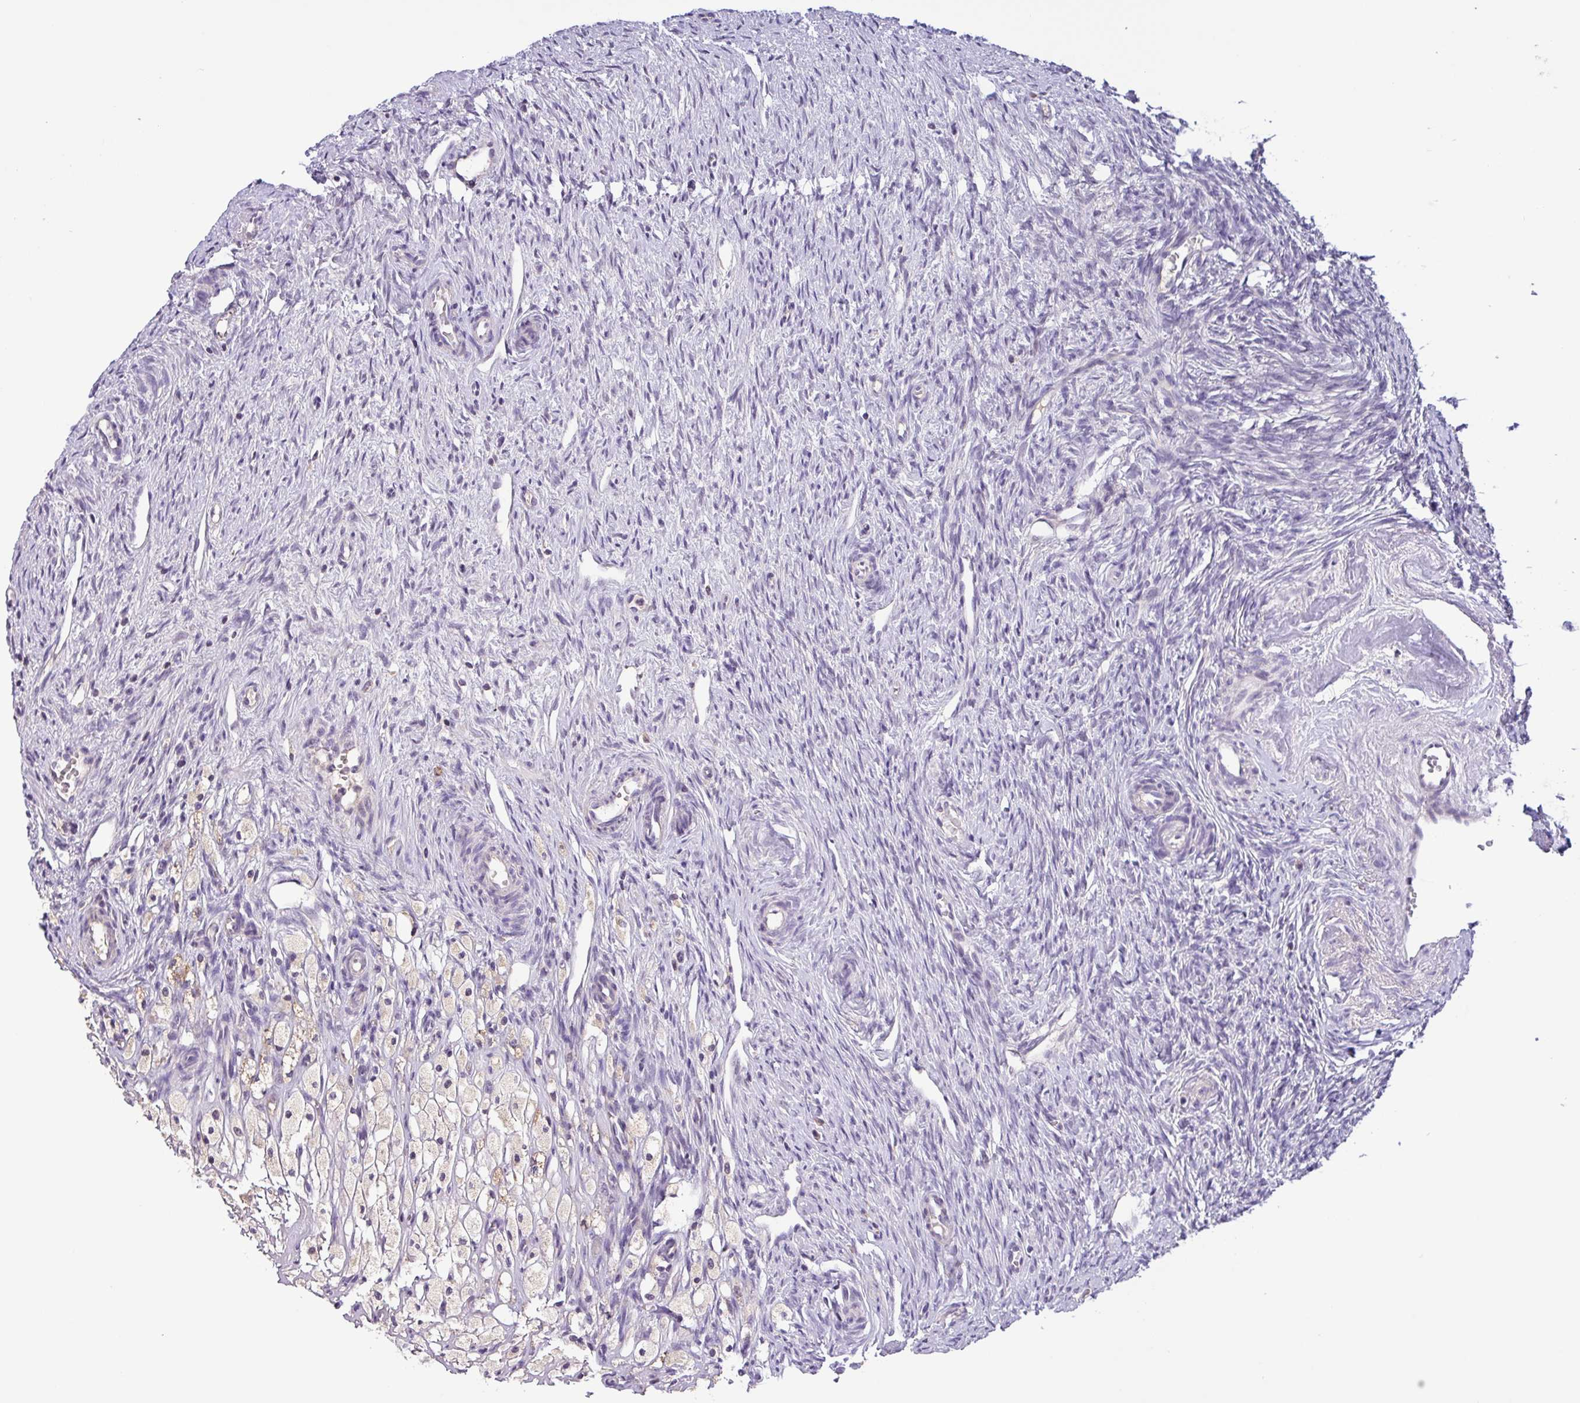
{"staining": {"intensity": "weak", "quantity": "<25%", "location": "cytoplasmic/membranous"}, "tissue": "ovary", "cell_type": "Follicle cells", "image_type": "normal", "snomed": [{"axis": "morphology", "description": "Normal tissue, NOS"}, {"axis": "topography", "description": "Ovary"}], "caption": "Immunohistochemistry (IHC) histopathology image of normal ovary stained for a protein (brown), which shows no staining in follicle cells.", "gene": "SFTPB", "patient": {"sex": "female", "age": 51}}